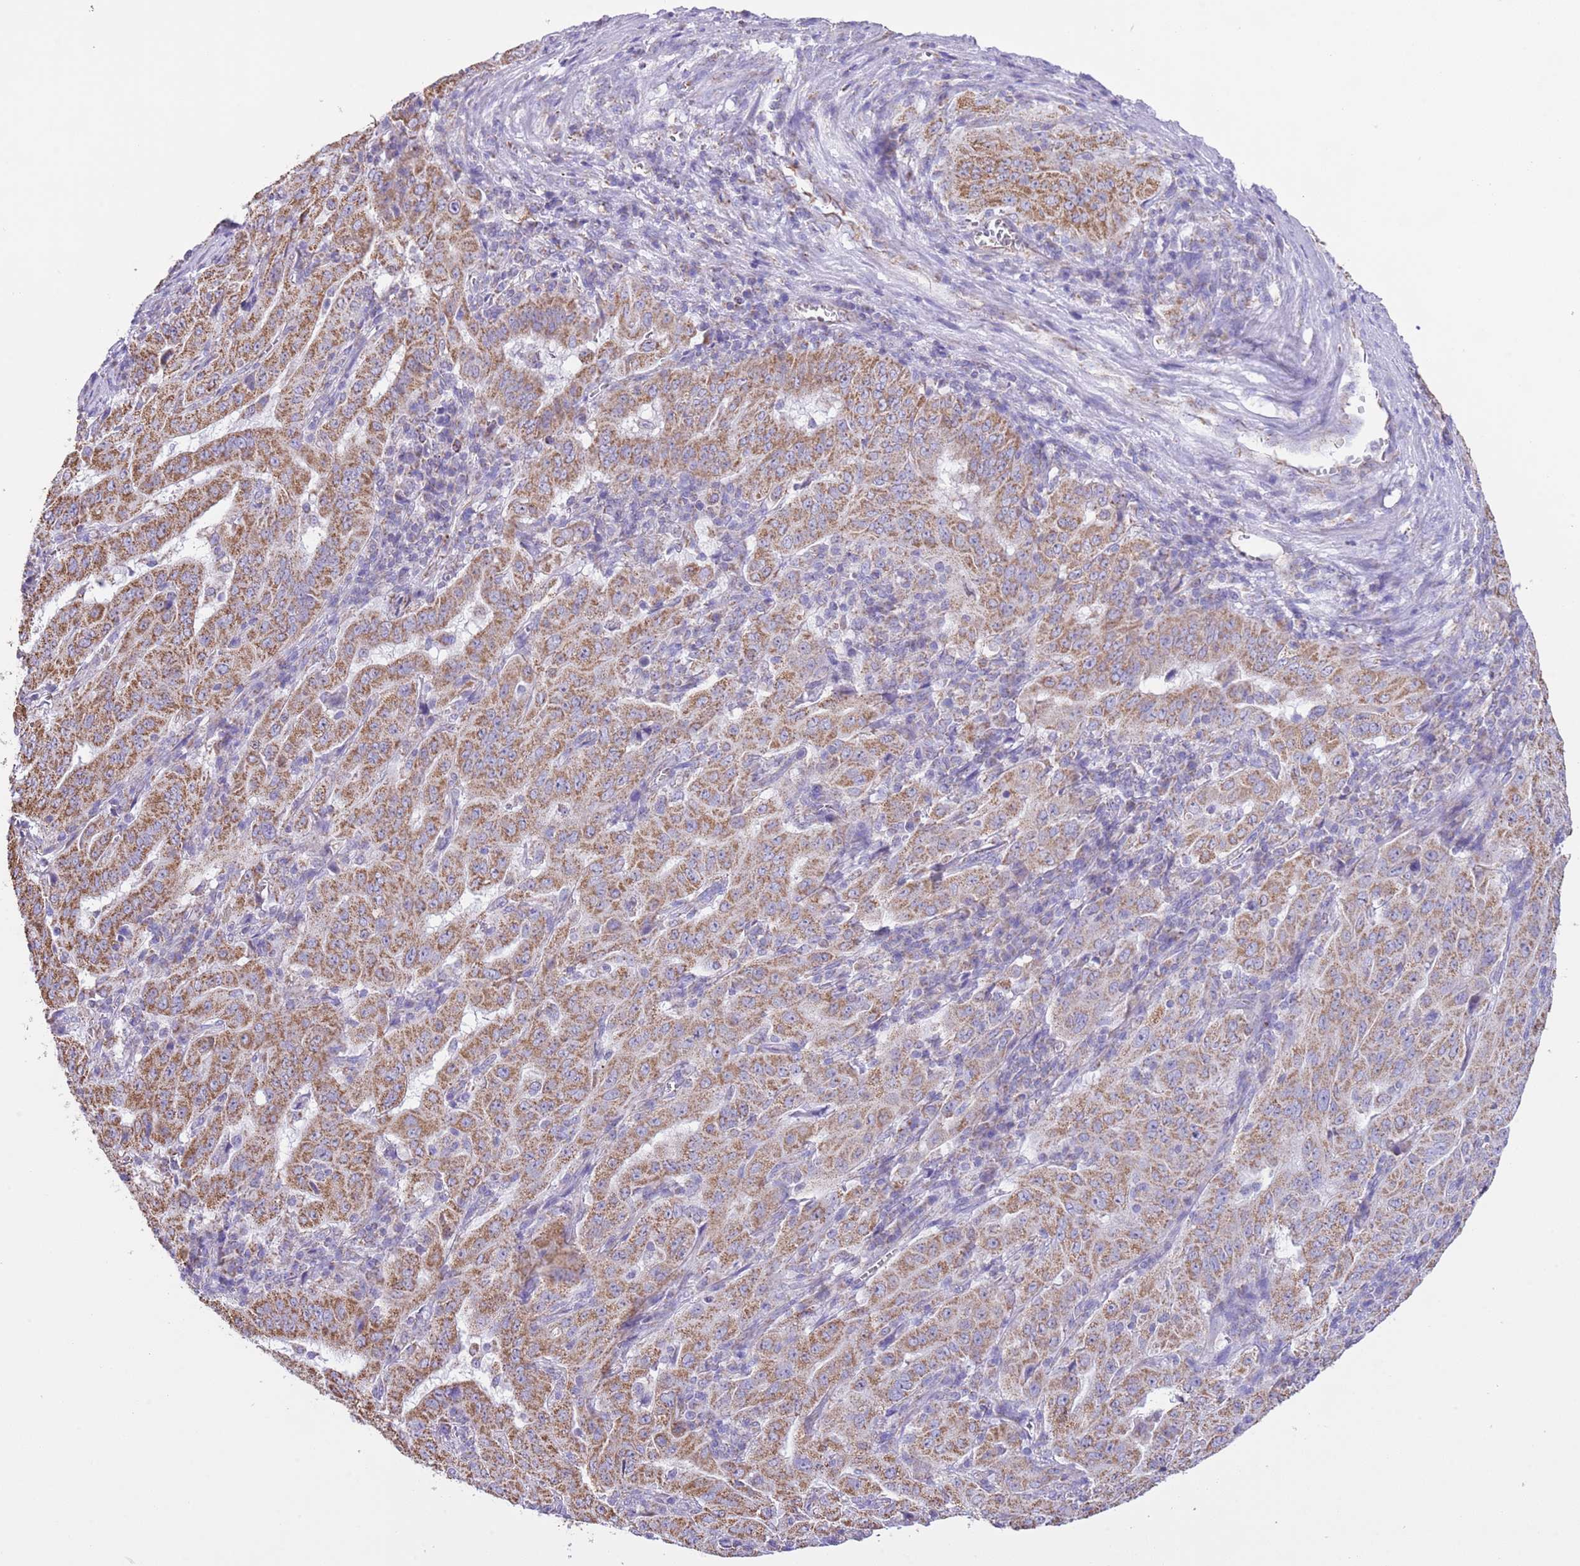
{"staining": {"intensity": "moderate", "quantity": ">75%", "location": "cytoplasmic/membranous"}, "tissue": "pancreatic cancer", "cell_type": "Tumor cells", "image_type": "cancer", "snomed": [{"axis": "morphology", "description": "Adenocarcinoma, NOS"}, {"axis": "topography", "description": "Pancreas"}], "caption": "High-power microscopy captured an immunohistochemistry (IHC) photomicrograph of pancreatic adenocarcinoma, revealing moderate cytoplasmic/membranous expression in about >75% of tumor cells. (DAB = brown stain, brightfield microscopy at high magnification).", "gene": "TEKTIP1", "patient": {"sex": "male", "age": 63}}